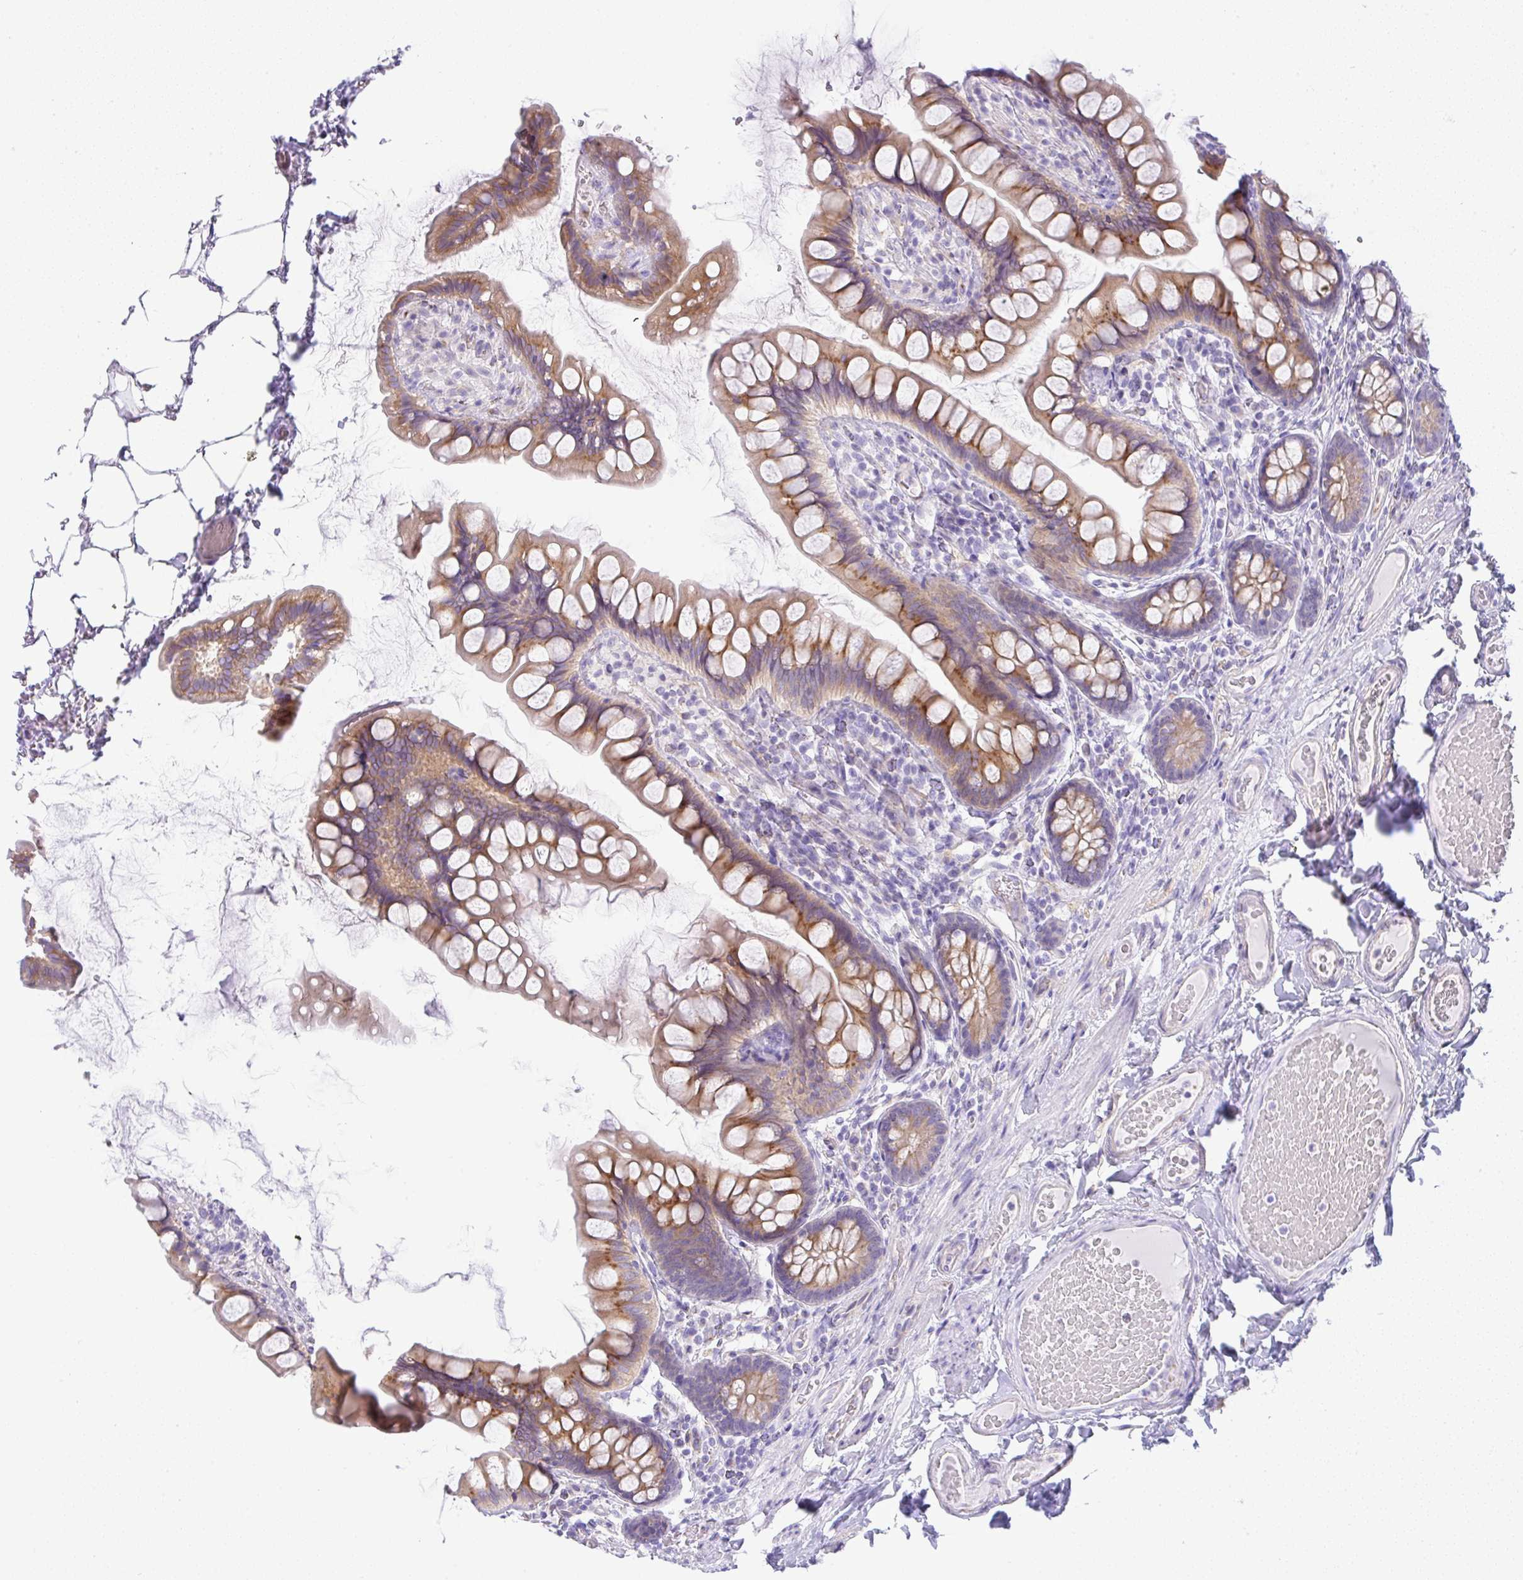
{"staining": {"intensity": "moderate", "quantity": ">75%", "location": "cytoplasmic/membranous"}, "tissue": "small intestine", "cell_type": "Glandular cells", "image_type": "normal", "snomed": [{"axis": "morphology", "description": "Normal tissue, NOS"}, {"axis": "topography", "description": "Small intestine"}], "caption": "Protein staining reveals moderate cytoplasmic/membranous staining in approximately >75% of glandular cells in normal small intestine.", "gene": "FAM177A1", "patient": {"sex": "male", "age": 70}}